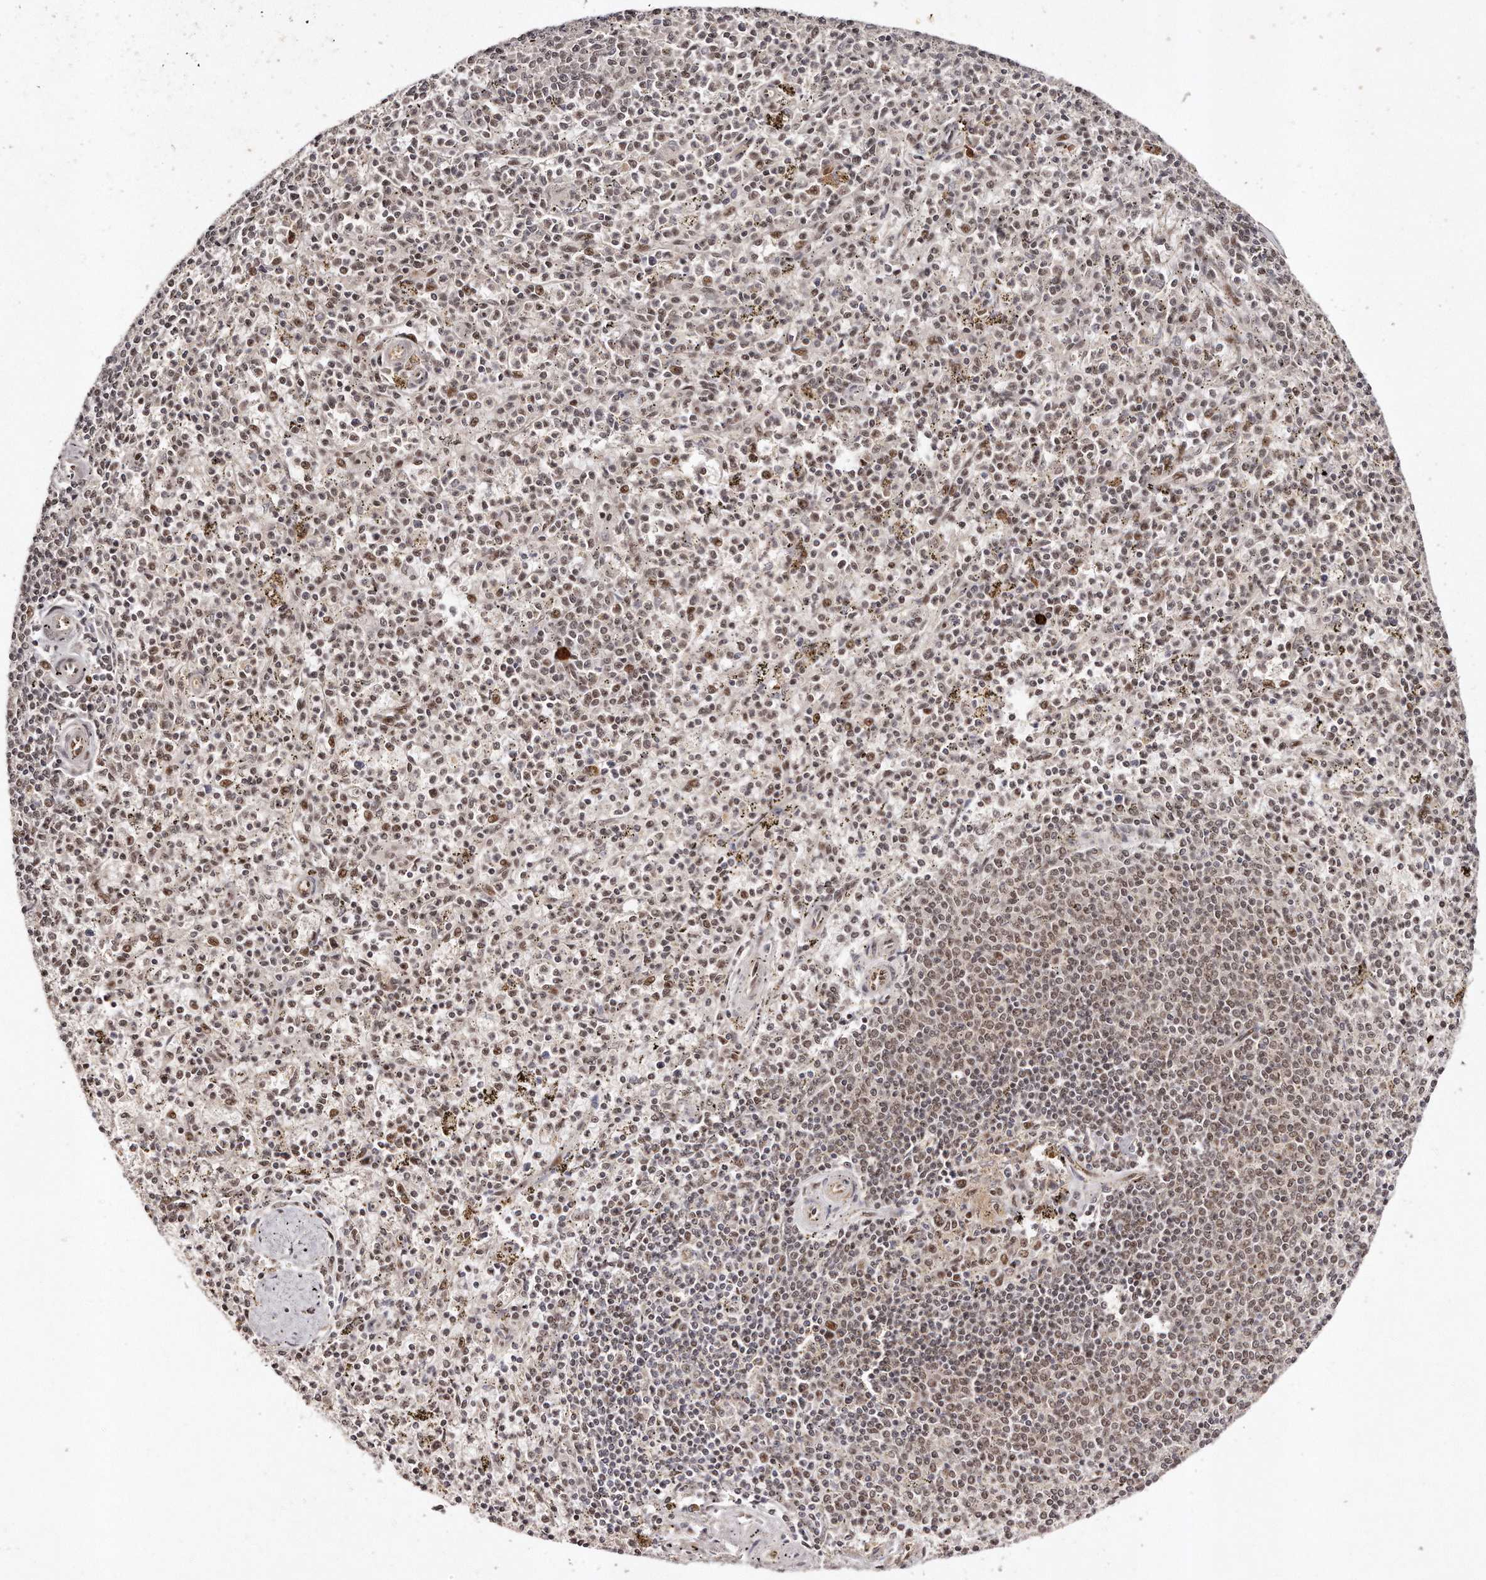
{"staining": {"intensity": "weak", "quantity": ">75%", "location": "nuclear"}, "tissue": "spleen", "cell_type": "Cells in red pulp", "image_type": "normal", "snomed": [{"axis": "morphology", "description": "Normal tissue, NOS"}, {"axis": "topography", "description": "Spleen"}], "caption": "Immunohistochemical staining of unremarkable spleen shows >75% levels of weak nuclear protein positivity in approximately >75% of cells in red pulp. The staining is performed using DAB (3,3'-diaminobenzidine) brown chromogen to label protein expression. The nuclei are counter-stained blue using hematoxylin.", "gene": "SOX4", "patient": {"sex": "male", "age": 72}}